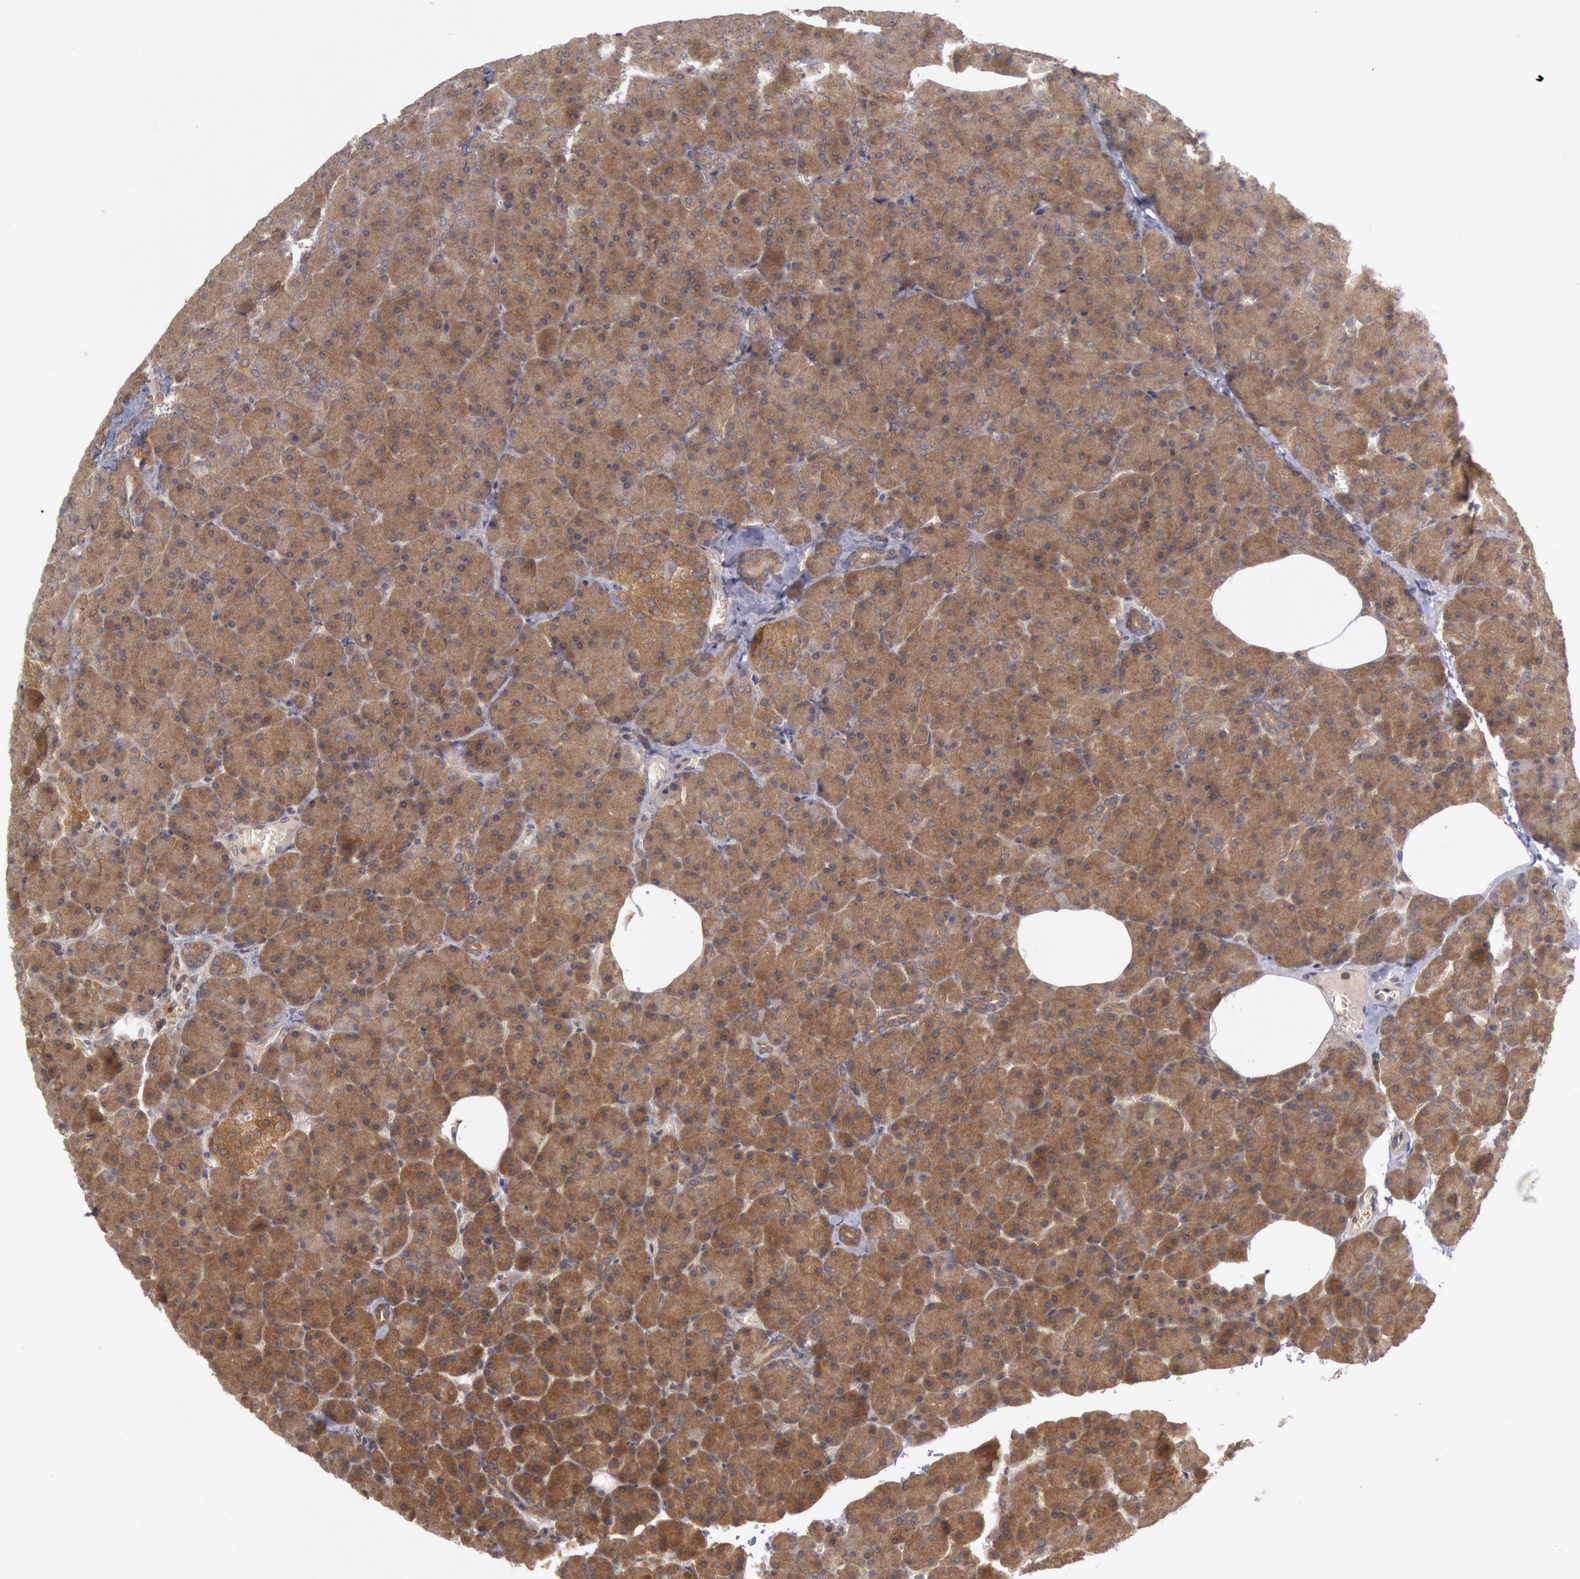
{"staining": {"intensity": "moderate", "quantity": ">75%", "location": "cytoplasmic/membranous"}, "tissue": "pancreas", "cell_type": "Exocrine glandular cells", "image_type": "normal", "snomed": [{"axis": "morphology", "description": "Normal tissue, NOS"}, {"axis": "topography", "description": "Pancreas"}], "caption": "The micrograph reveals staining of benign pancreas, revealing moderate cytoplasmic/membranous protein staining (brown color) within exocrine glandular cells.", "gene": "BRAF", "patient": {"sex": "female", "age": 35}}